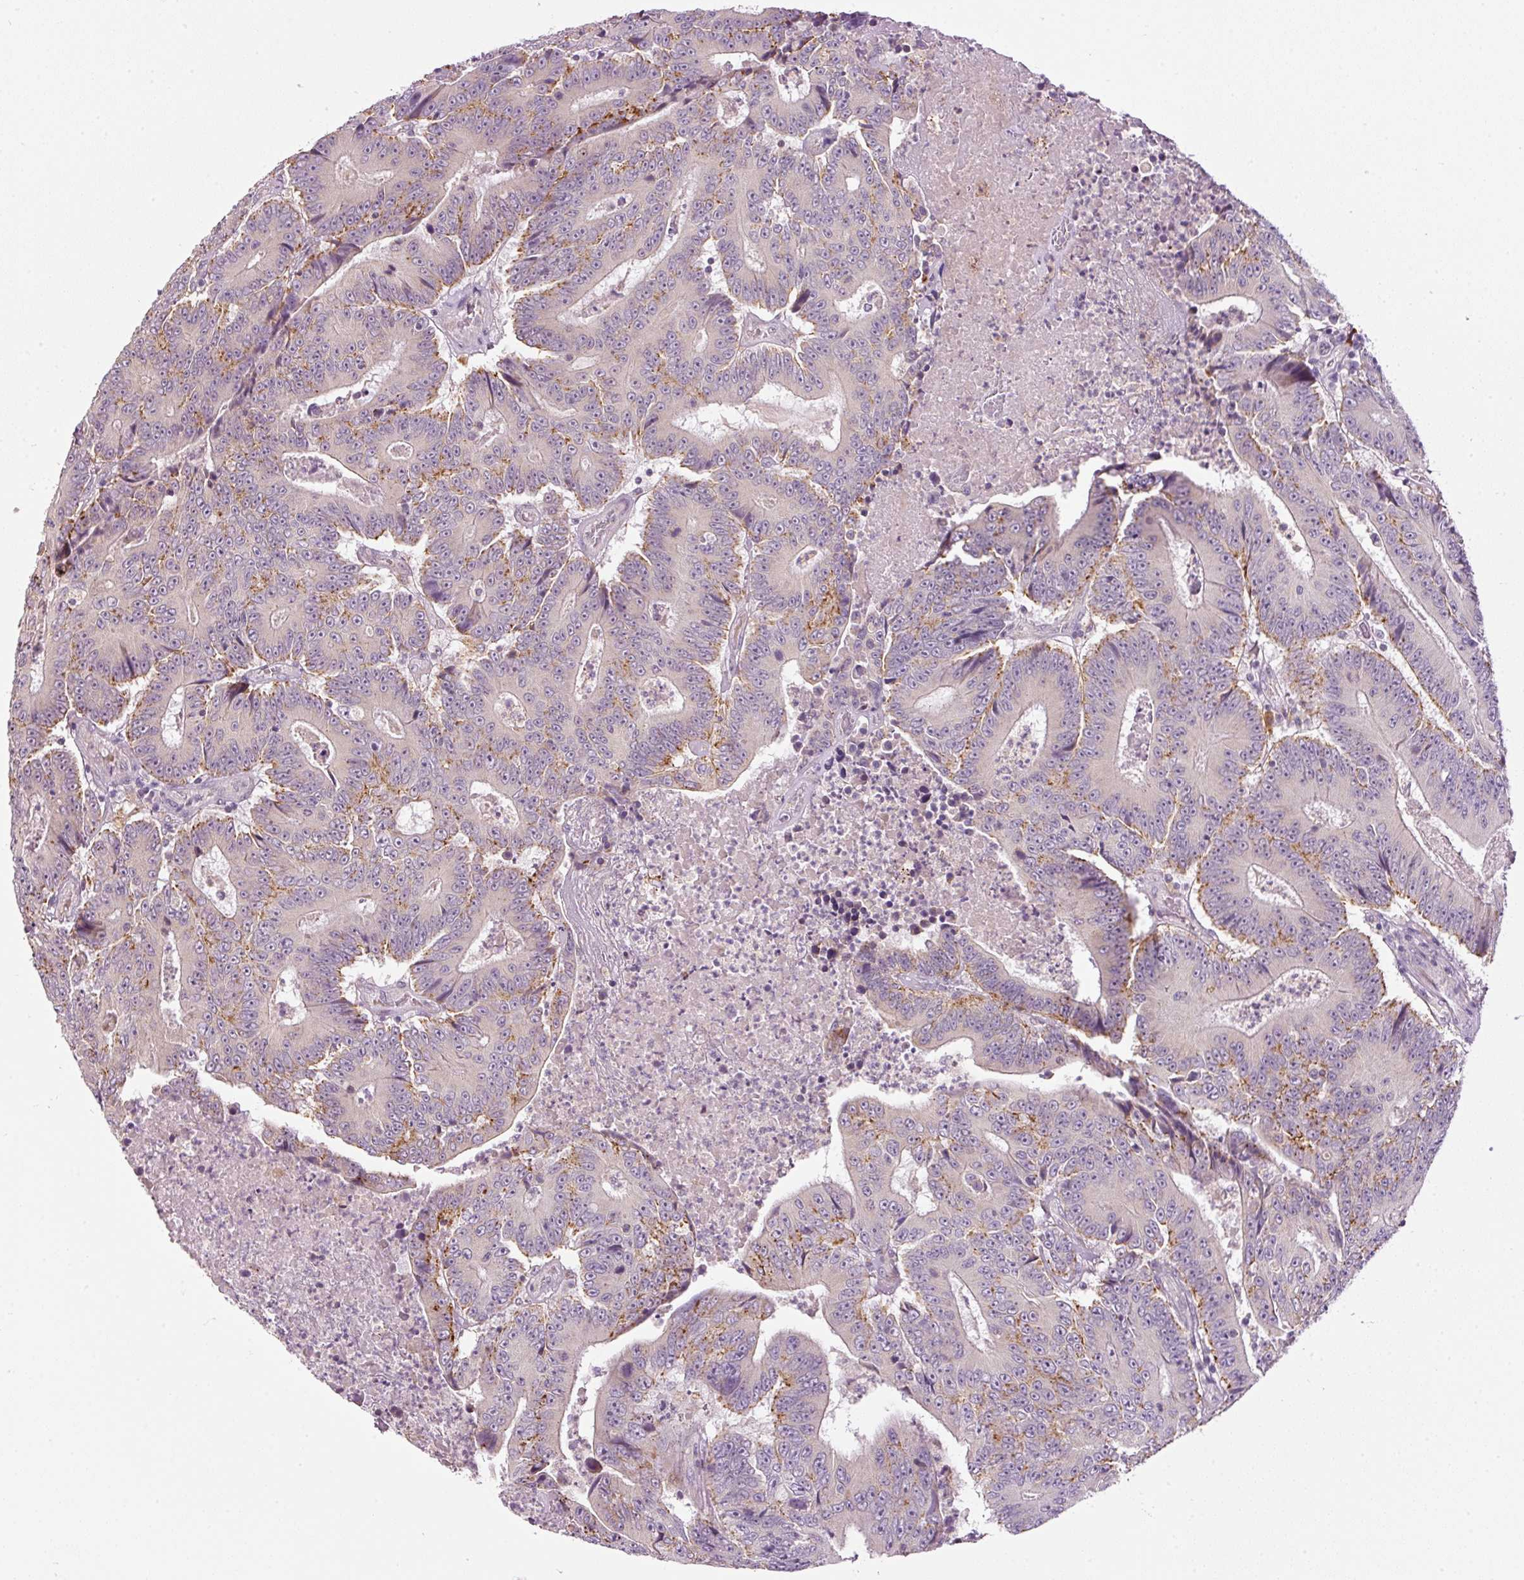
{"staining": {"intensity": "negative", "quantity": "none", "location": "none"}, "tissue": "colorectal cancer", "cell_type": "Tumor cells", "image_type": "cancer", "snomed": [{"axis": "morphology", "description": "Adenocarcinoma, NOS"}, {"axis": "topography", "description": "Colon"}], "caption": "This micrograph is of colorectal cancer stained with immunohistochemistry (IHC) to label a protein in brown with the nuclei are counter-stained blue. There is no expression in tumor cells.", "gene": "ZNF639", "patient": {"sex": "male", "age": 83}}